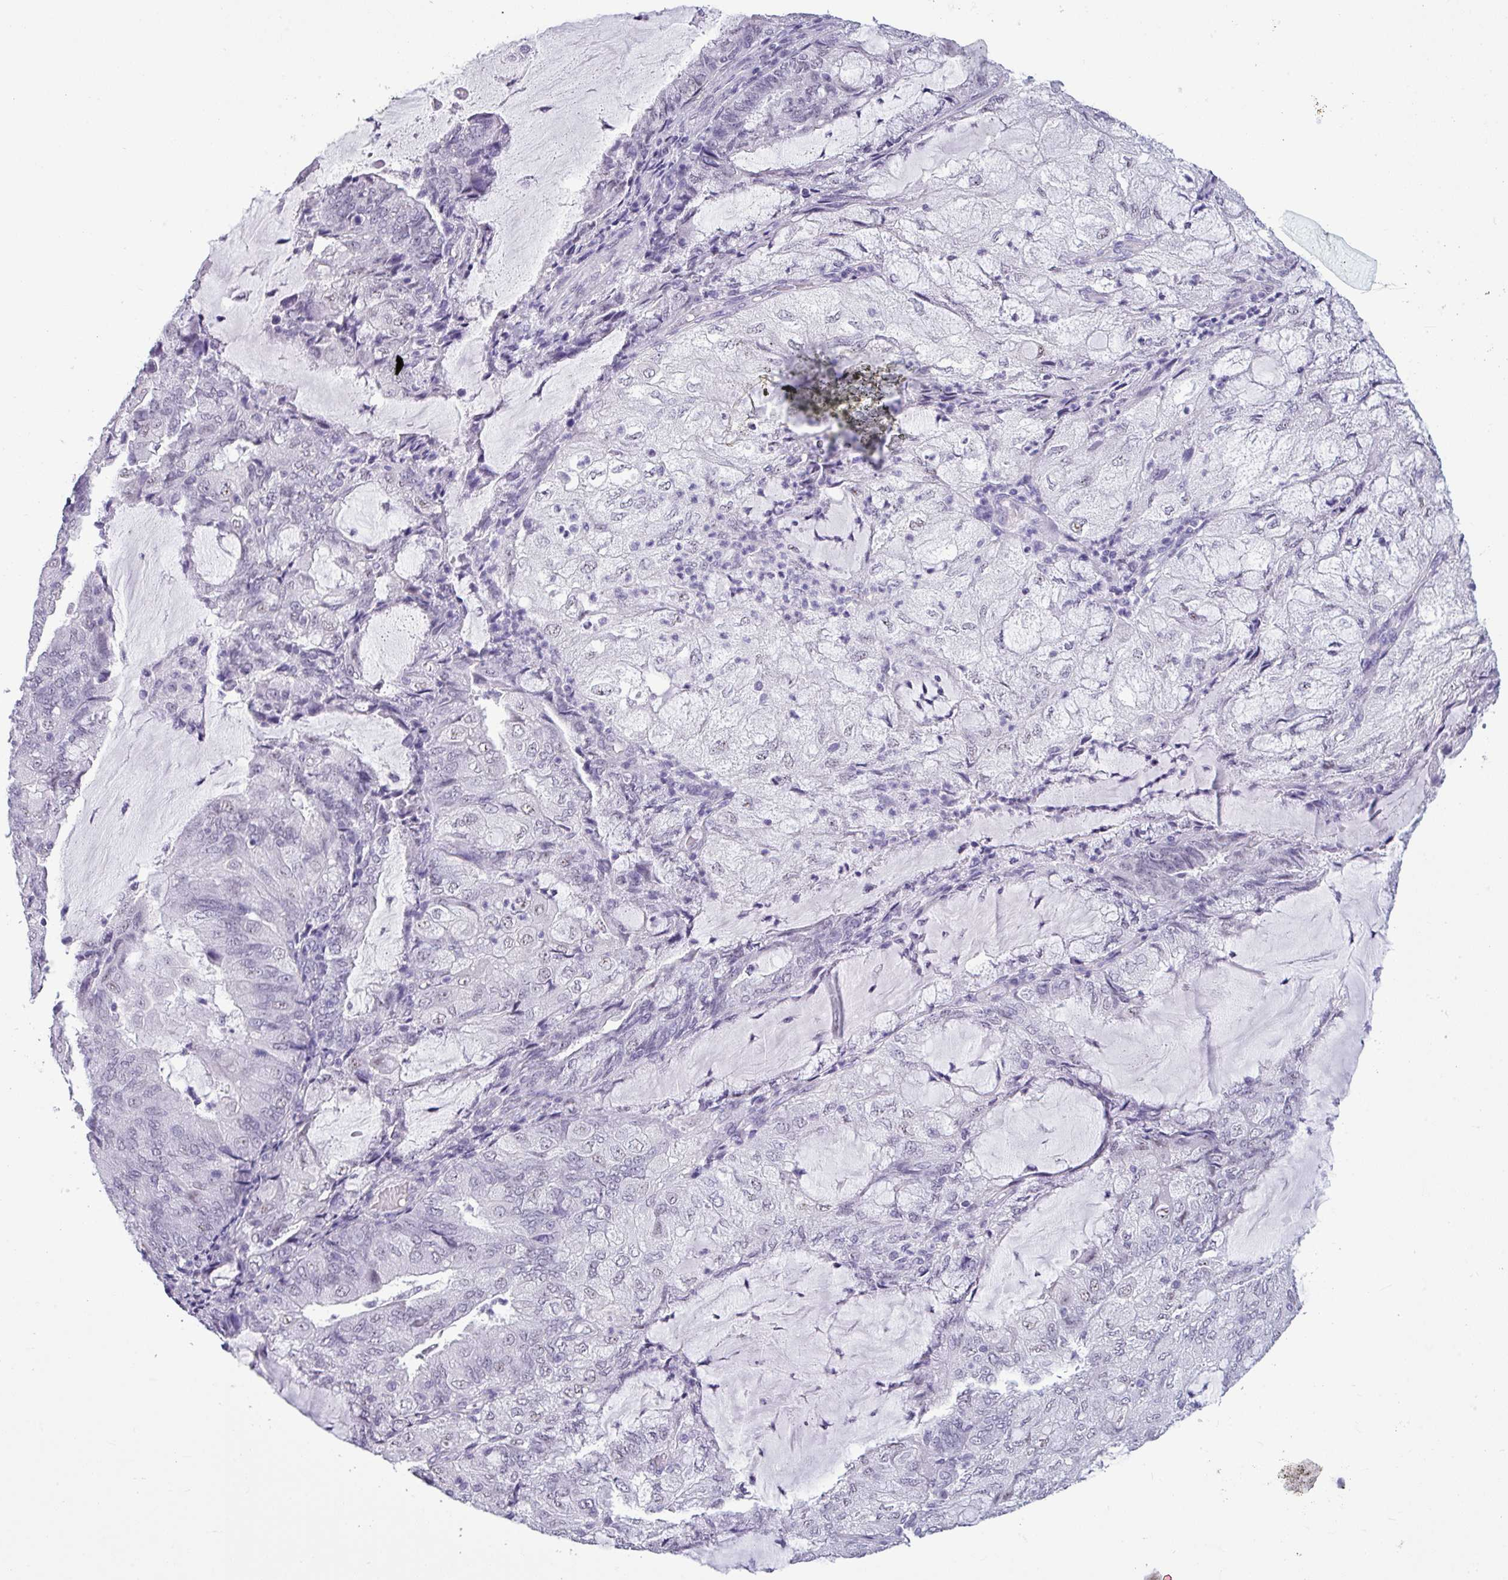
{"staining": {"intensity": "negative", "quantity": "none", "location": "none"}, "tissue": "endometrial cancer", "cell_type": "Tumor cells", "image_type": "cancer", "snomed": [{"axis": "morphology", "description": "Adenocarcinoma, NOS"}, {"axis": "topography", "description": "Endometrium"}], "caption": "DAB immunohistochemical staining of endometrial cancer (adenocarcinoma) shows no significant expression in tumor cells.", "gene": "SRGAP1", "patient": {"sex": "female", "age": 81}}